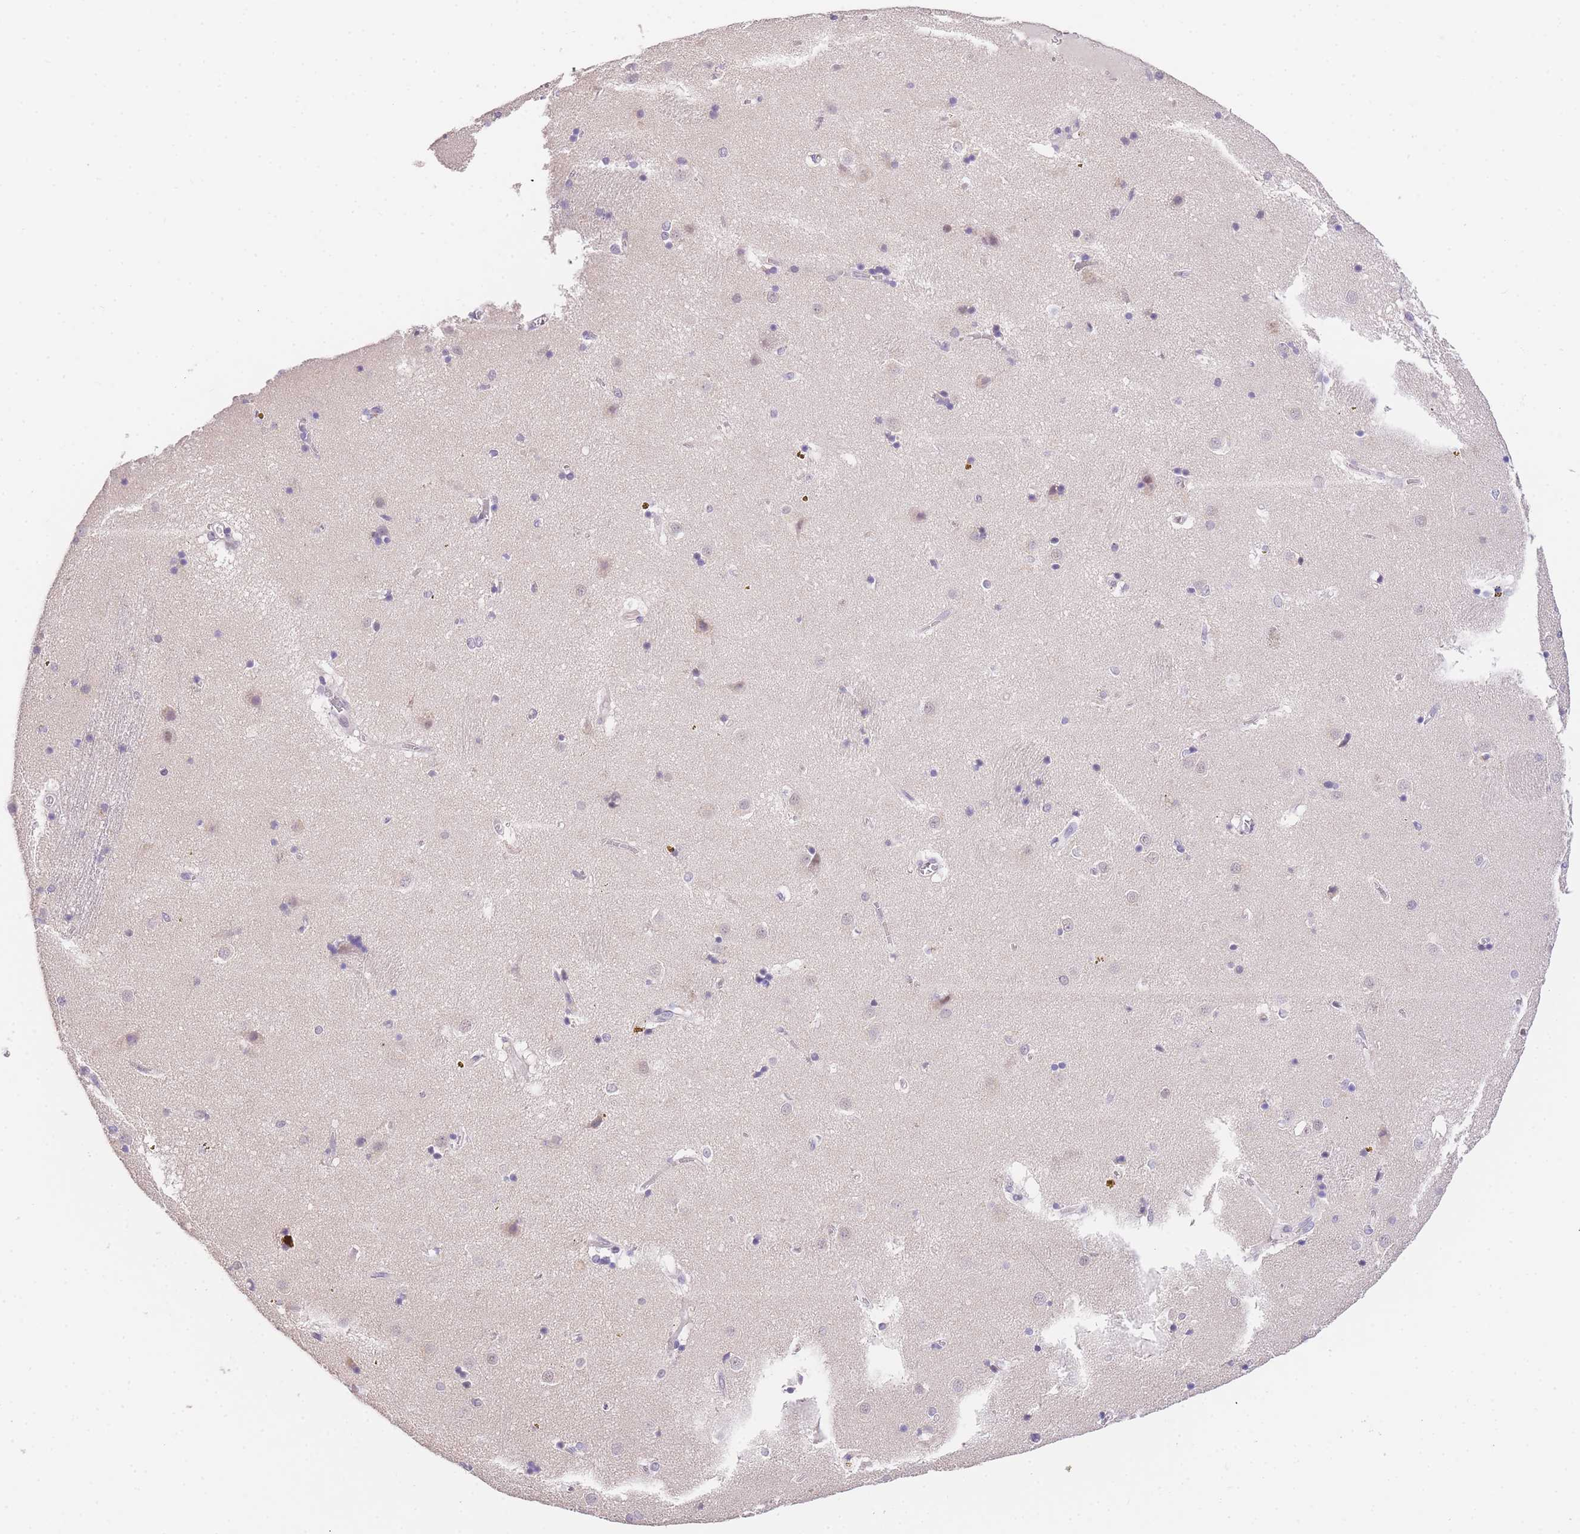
{"staining": {"intensity": "negative", "quantity": "none", "location": "none"}, "tissue": "caudate", "cell_type": "Glial cells", "image_type": "normal", "snomed": [{"axis": "morphology", "description": "Normal tissue, NOS"}, {"axis": "topography", "description": "Lateral ventricle wall"}], "caption": "An immunohistochemistry micrograph of unremarkable caudate is shown. There is no staining in glial cells of caudate.", "gene": "SLC35F2", "patient": {"sex": "male", "age": 70}}